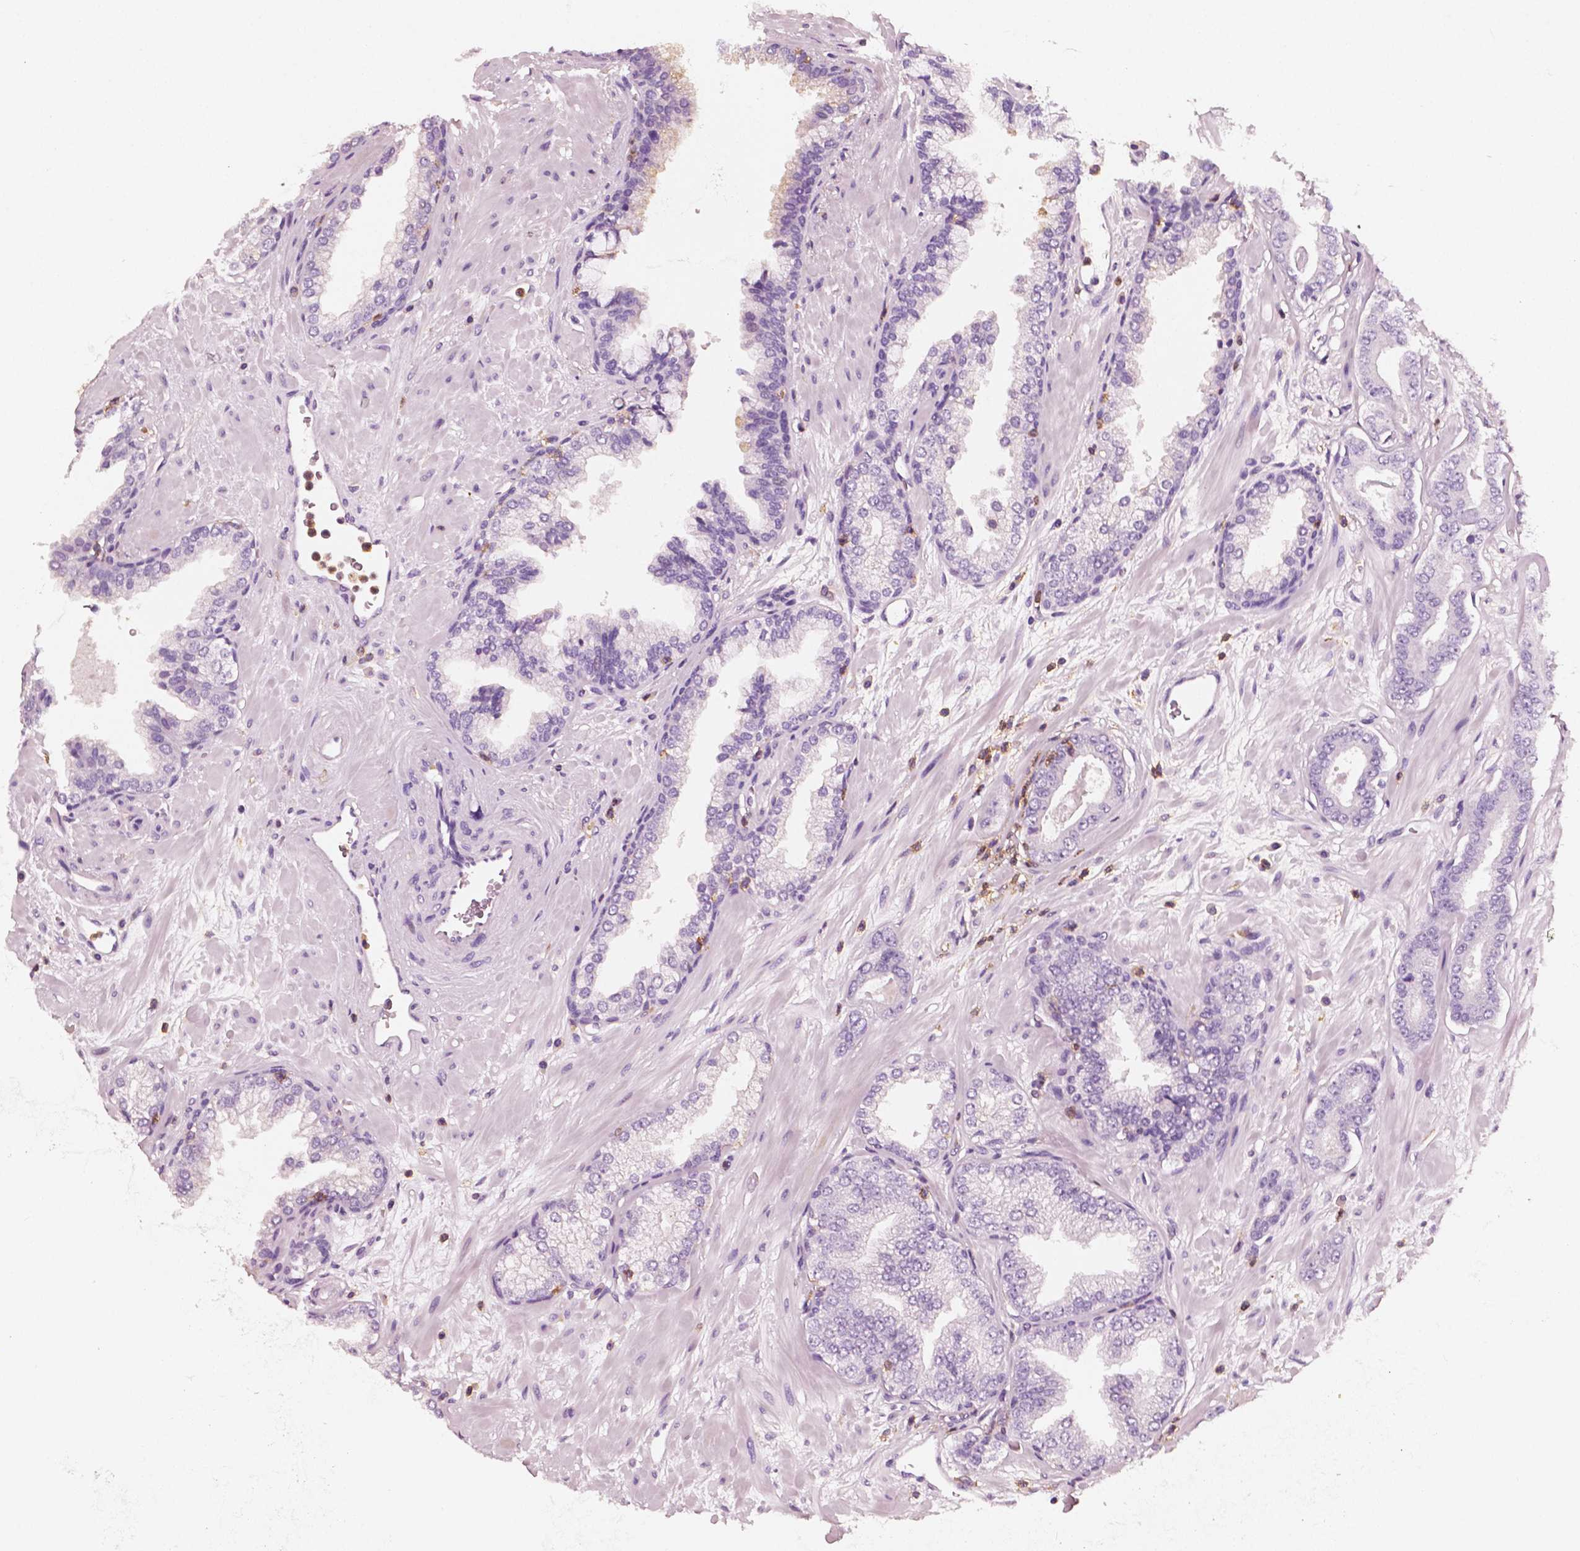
{"staining": {"intensity": "negative", "quantity": "none", "location": "none"}, "tissue": "prostate cancer", "cell_type": "Tumor cells", "image_type": "cancer", "snomed": [{"axis": "morphology", "description": "Adenocarcinoma, Low grade"}, {"axis": "topography", "description": "Prostate"}], "caption": "Human prostate cancer (low-grade adenocarcinoma) stained for a protein using immunohistochemistry shows no staining in tumor cells.", "gene": "PTPRC", "patient": {"sex": "male", "age": 61}}